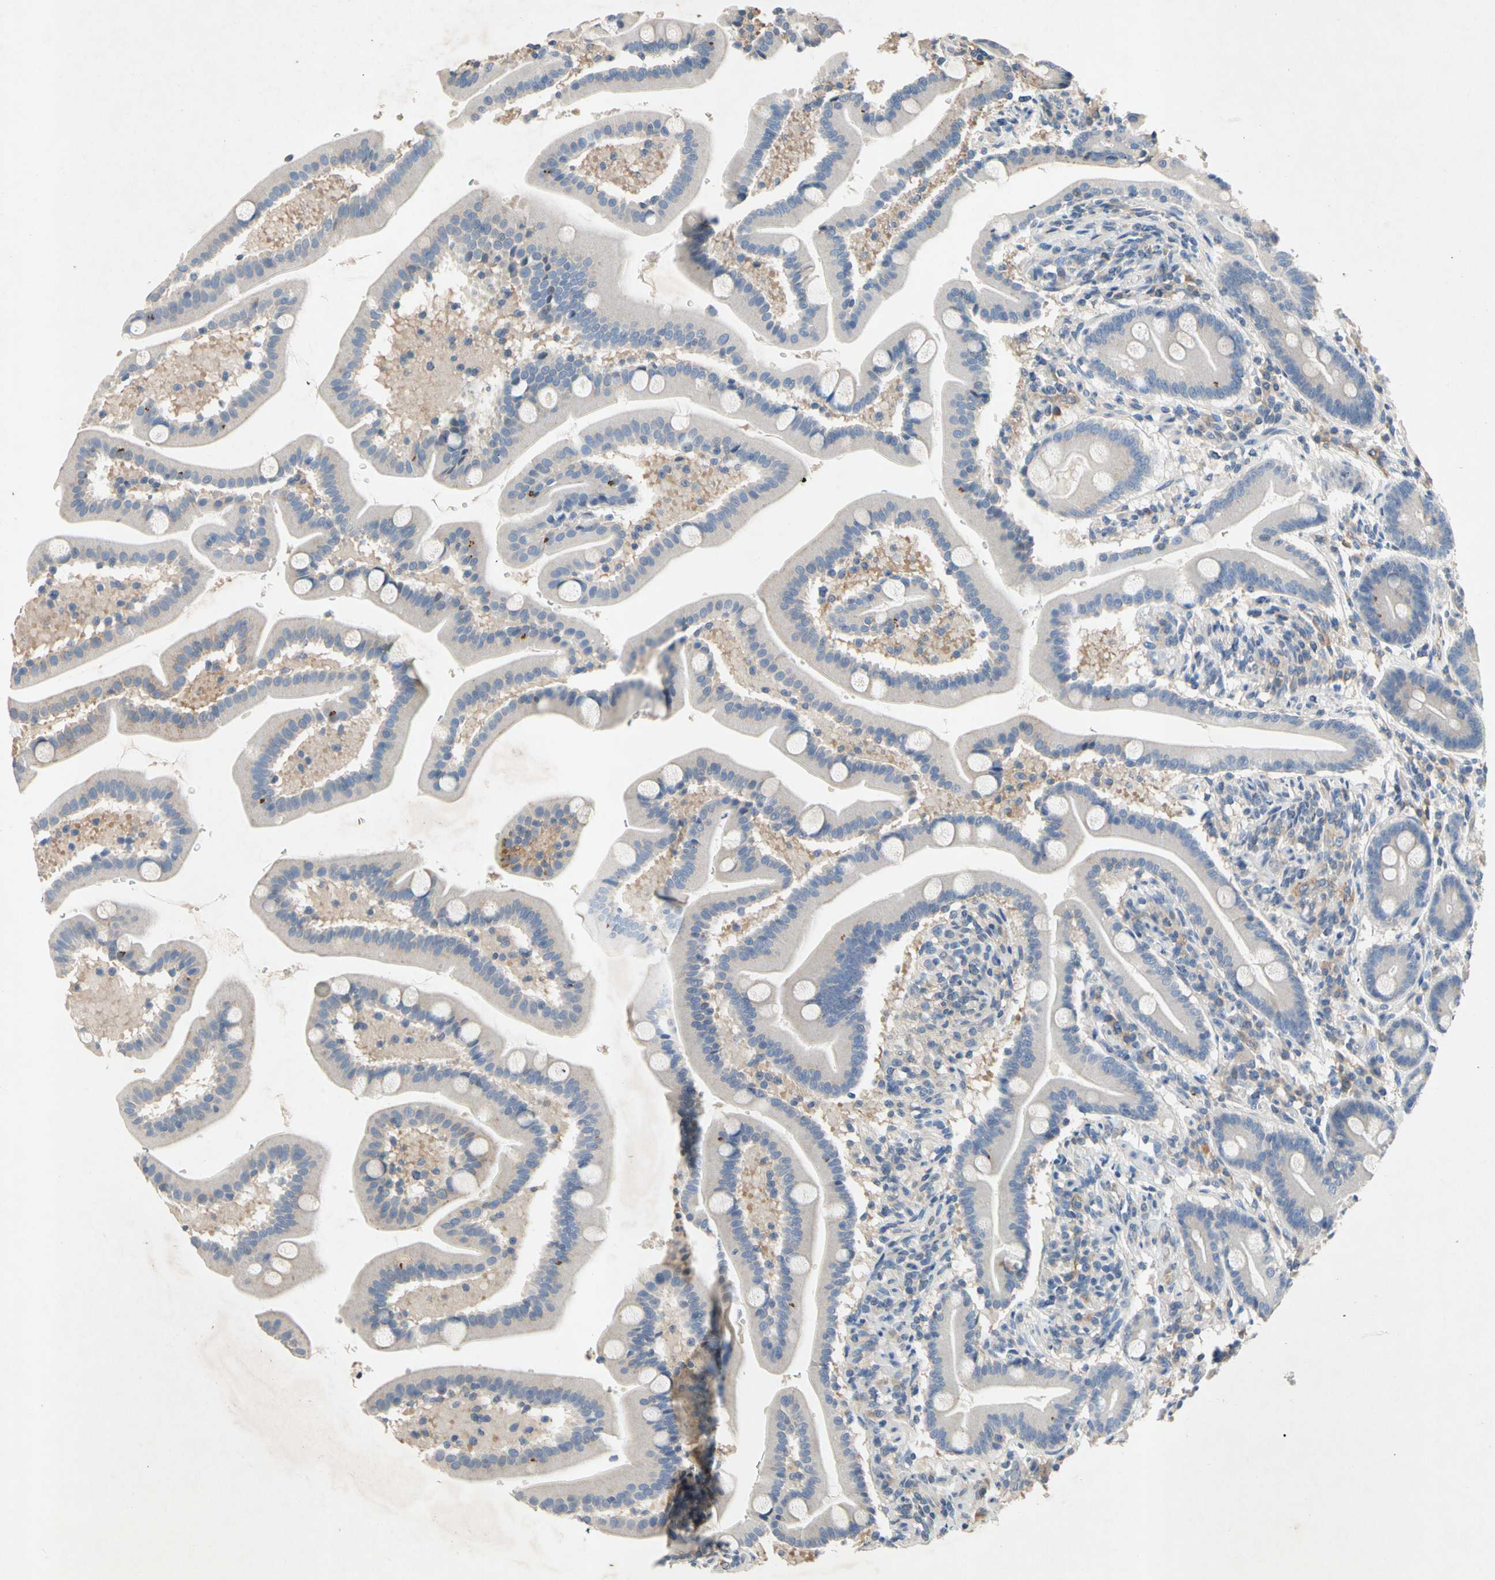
{"staining": {"intensity": "strong", "quantity": "<25%", "location": "cytoplasmic/membranous"}, "tissue": "duodenum", "cell_type": "Glandular cells", "image_type": "normal", "snomed": [{"axis": "morphology", "description": "Normal tissue, NOS"}, {"axis": "topography", "description": "Duodenum"}], "caption": "IHC photomicrograph of normal duodenum stained for a protein (brown), which displays medium levels of strong cytoplasmic/membranous expression in about <25% of glandular cells.", "gene": "NDFIP2", "patient": {"sex": "male", "age": 54}}